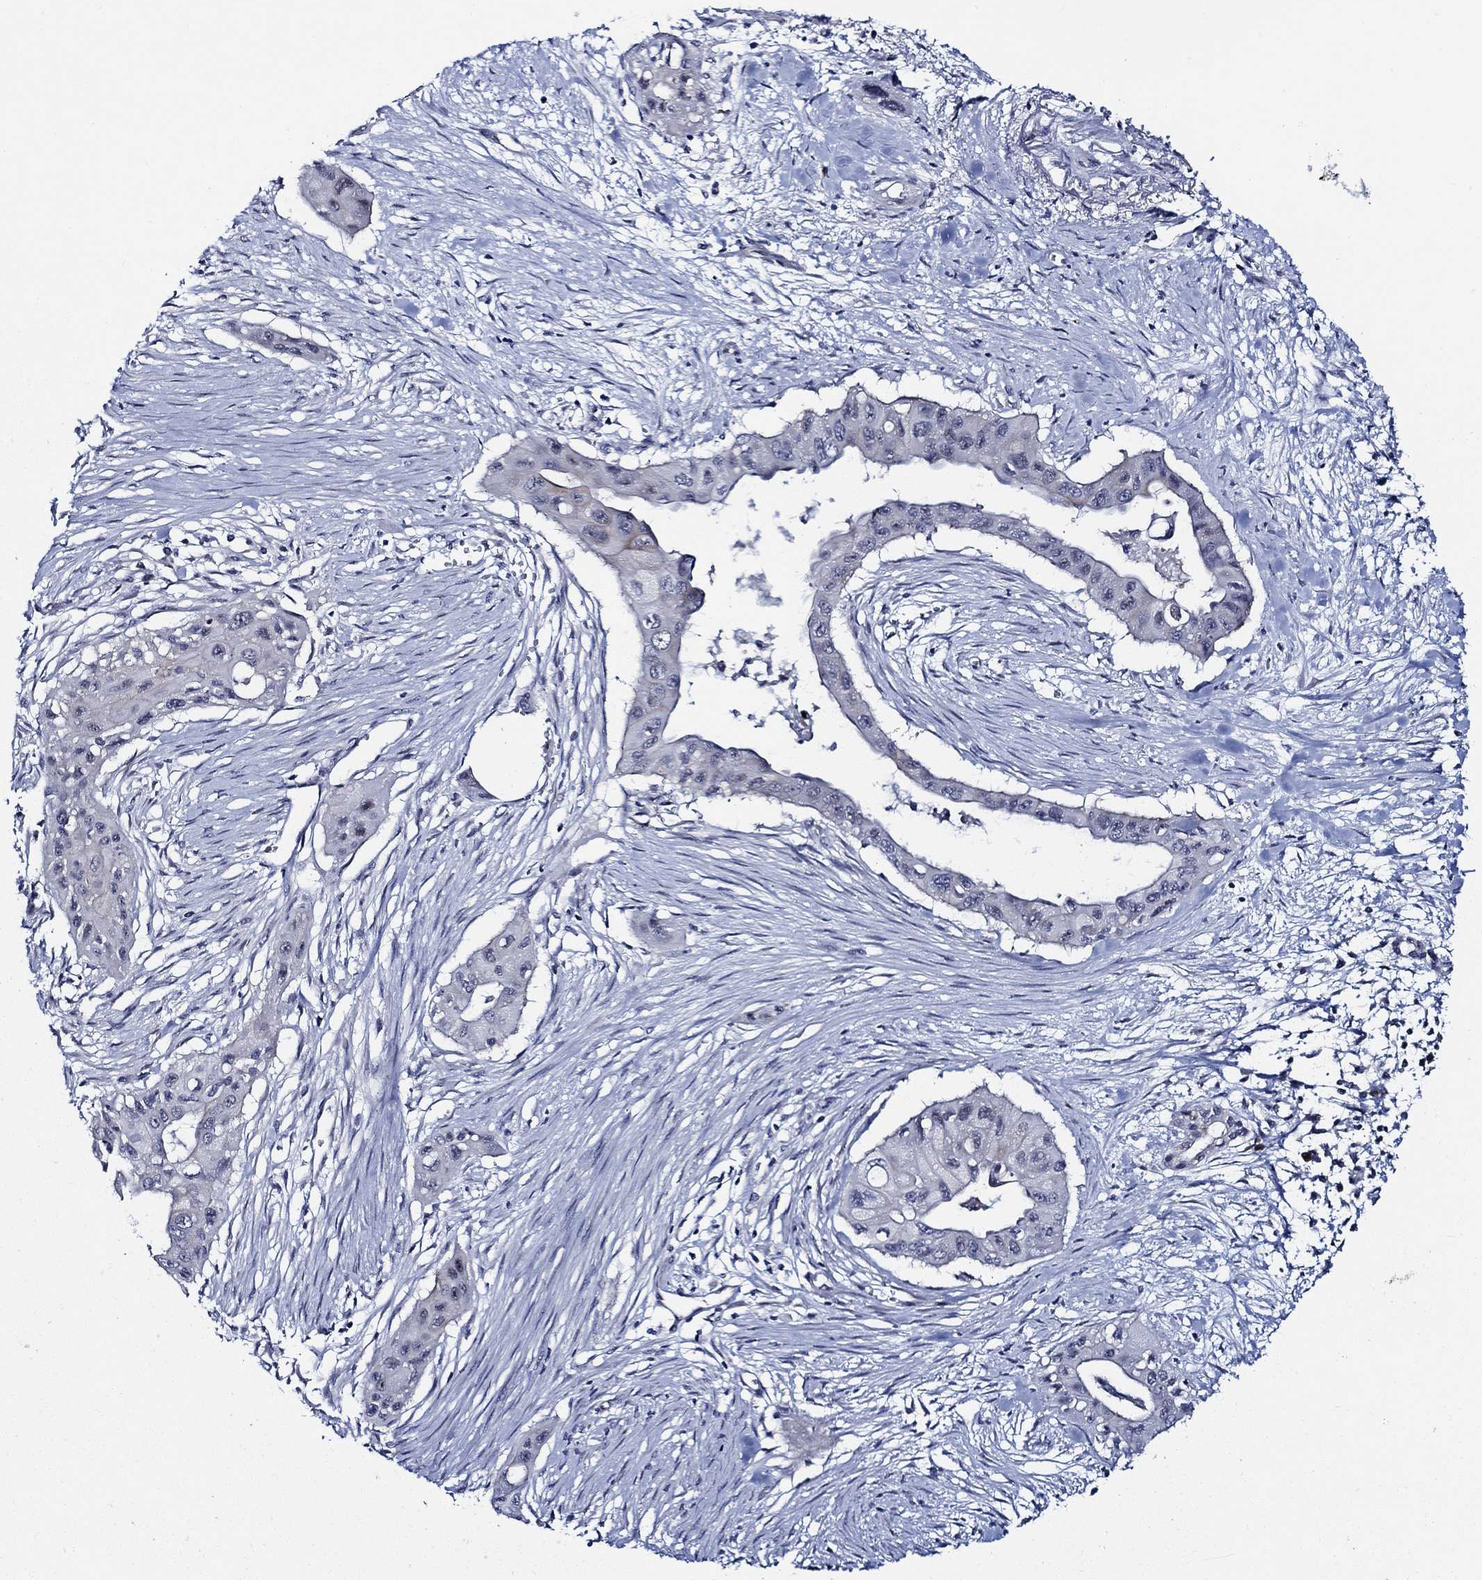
{"staining": {"intensity": "negative", "quantity": "none", "location": "none"}, "tissue": "pancreatic cancer", "cell_type": "Tumor cells", "image_type": "cancer", "snomed": [{"axis": "morphology", "description": "Adenocarcinoma, NOS"}, {"axis": "topography", "description": "Pancreas"}], "caption": "Human pancreatic cancer (adenocarcinoma) stained for a protein using immunohistochemistry (IHC) displays no staining in tumor cells.", "gene": "C8orf48", "patient": {"sex": "male", "age": 60}}